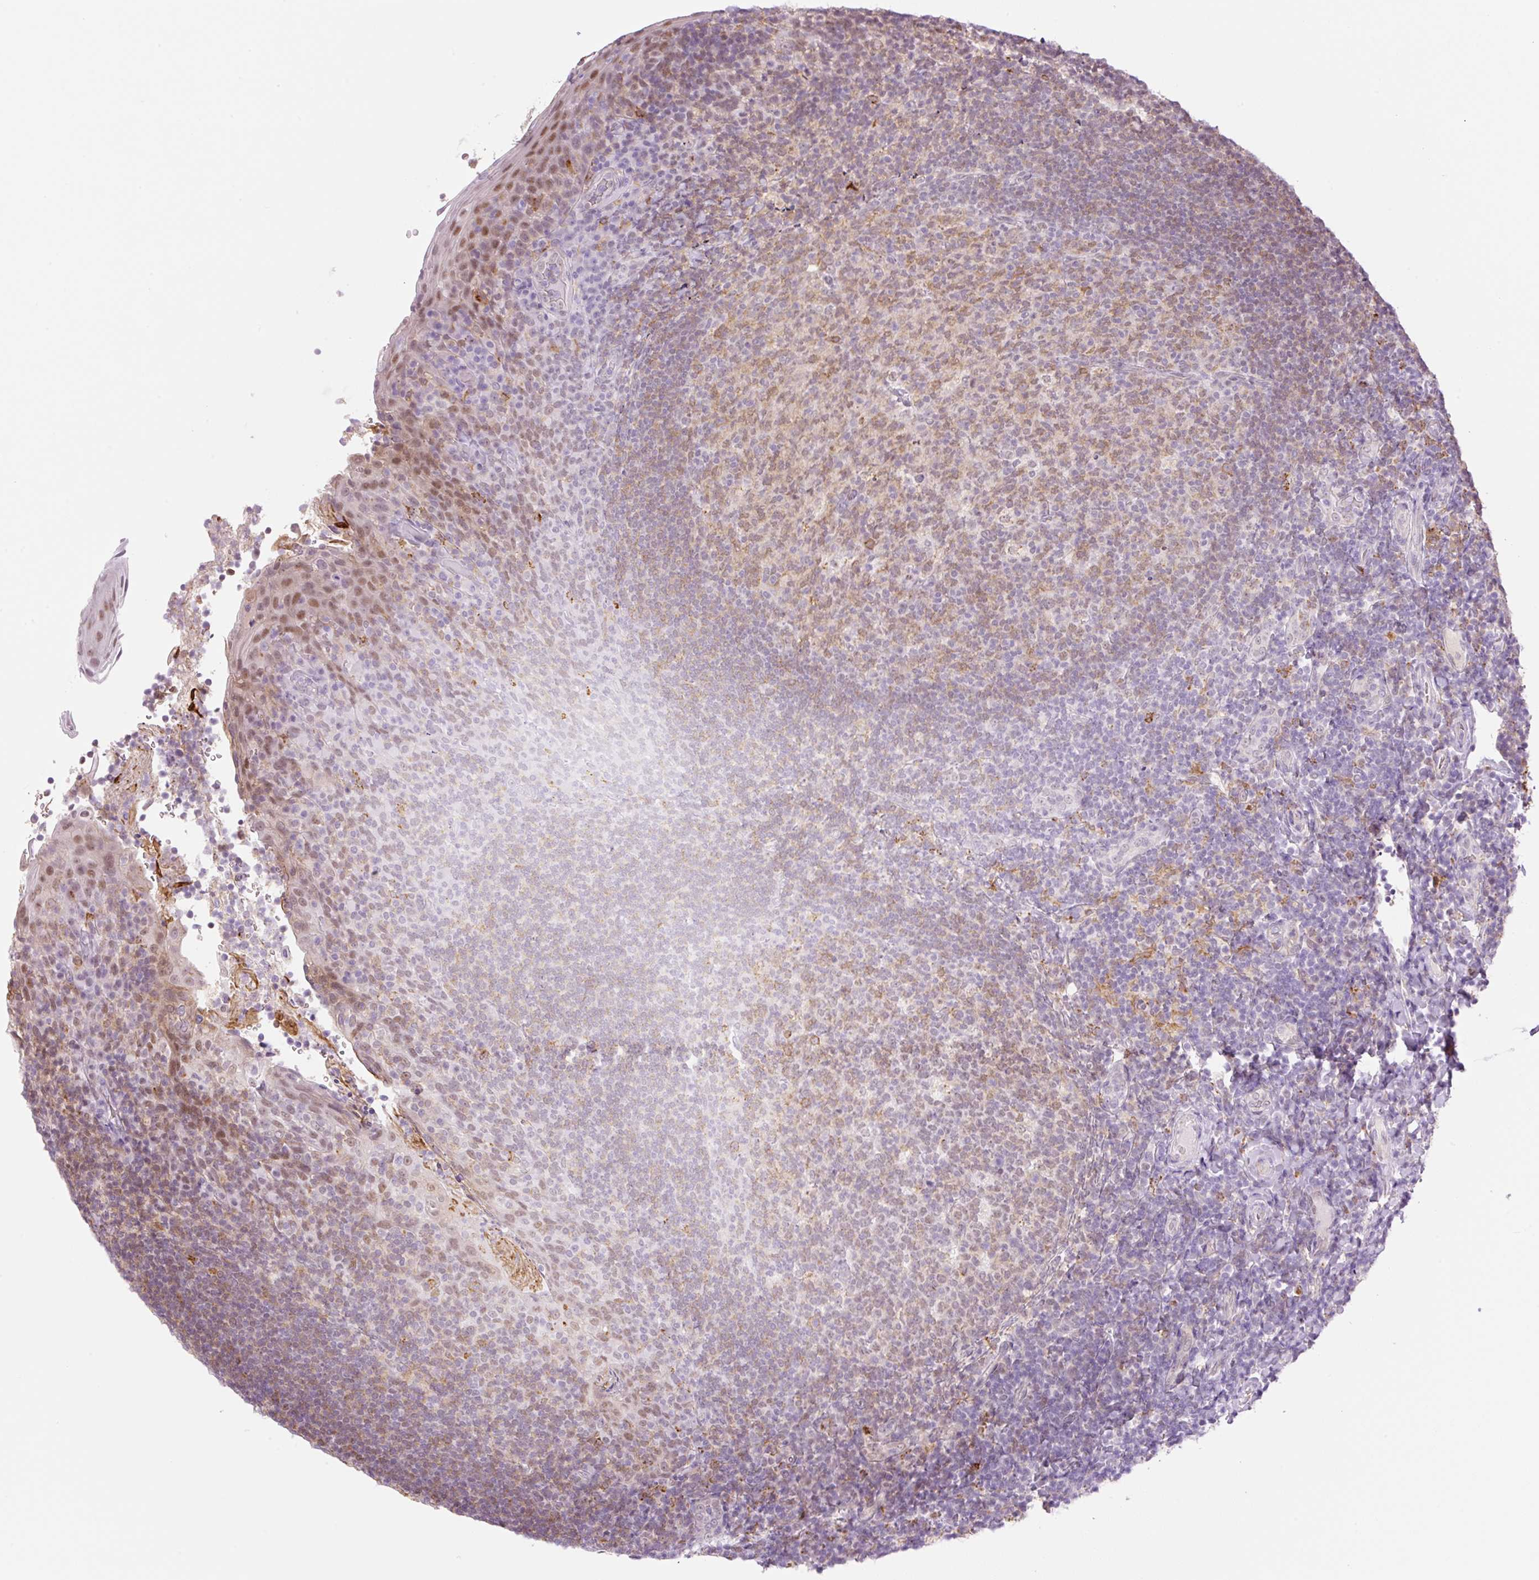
{"staining": {"intensity": "moderate", "quantity": ">75%", "location": "cytoplasmic/membranous,nuclear"}, "tissue": "tonsil", "cell_type": "Germinal center cells", "image_type": "normal", "snomed": [{"axis": "morphology", "description": "Normal tissue, NOS"}, {"axis": "topography", "description": "Tonsil"}], "caption": "The image reveals immunohistochemical staining of benign tonsil. There is moderate cytoplasmic/membranous,nuclear staining is present in approximately >75% of germinal center cells. Immunohistochemistry stains the protein of interest in brown and the nuclei are stained blue.", "gene": "PALM3", "patient": {"sex": "female", "age": 10}}